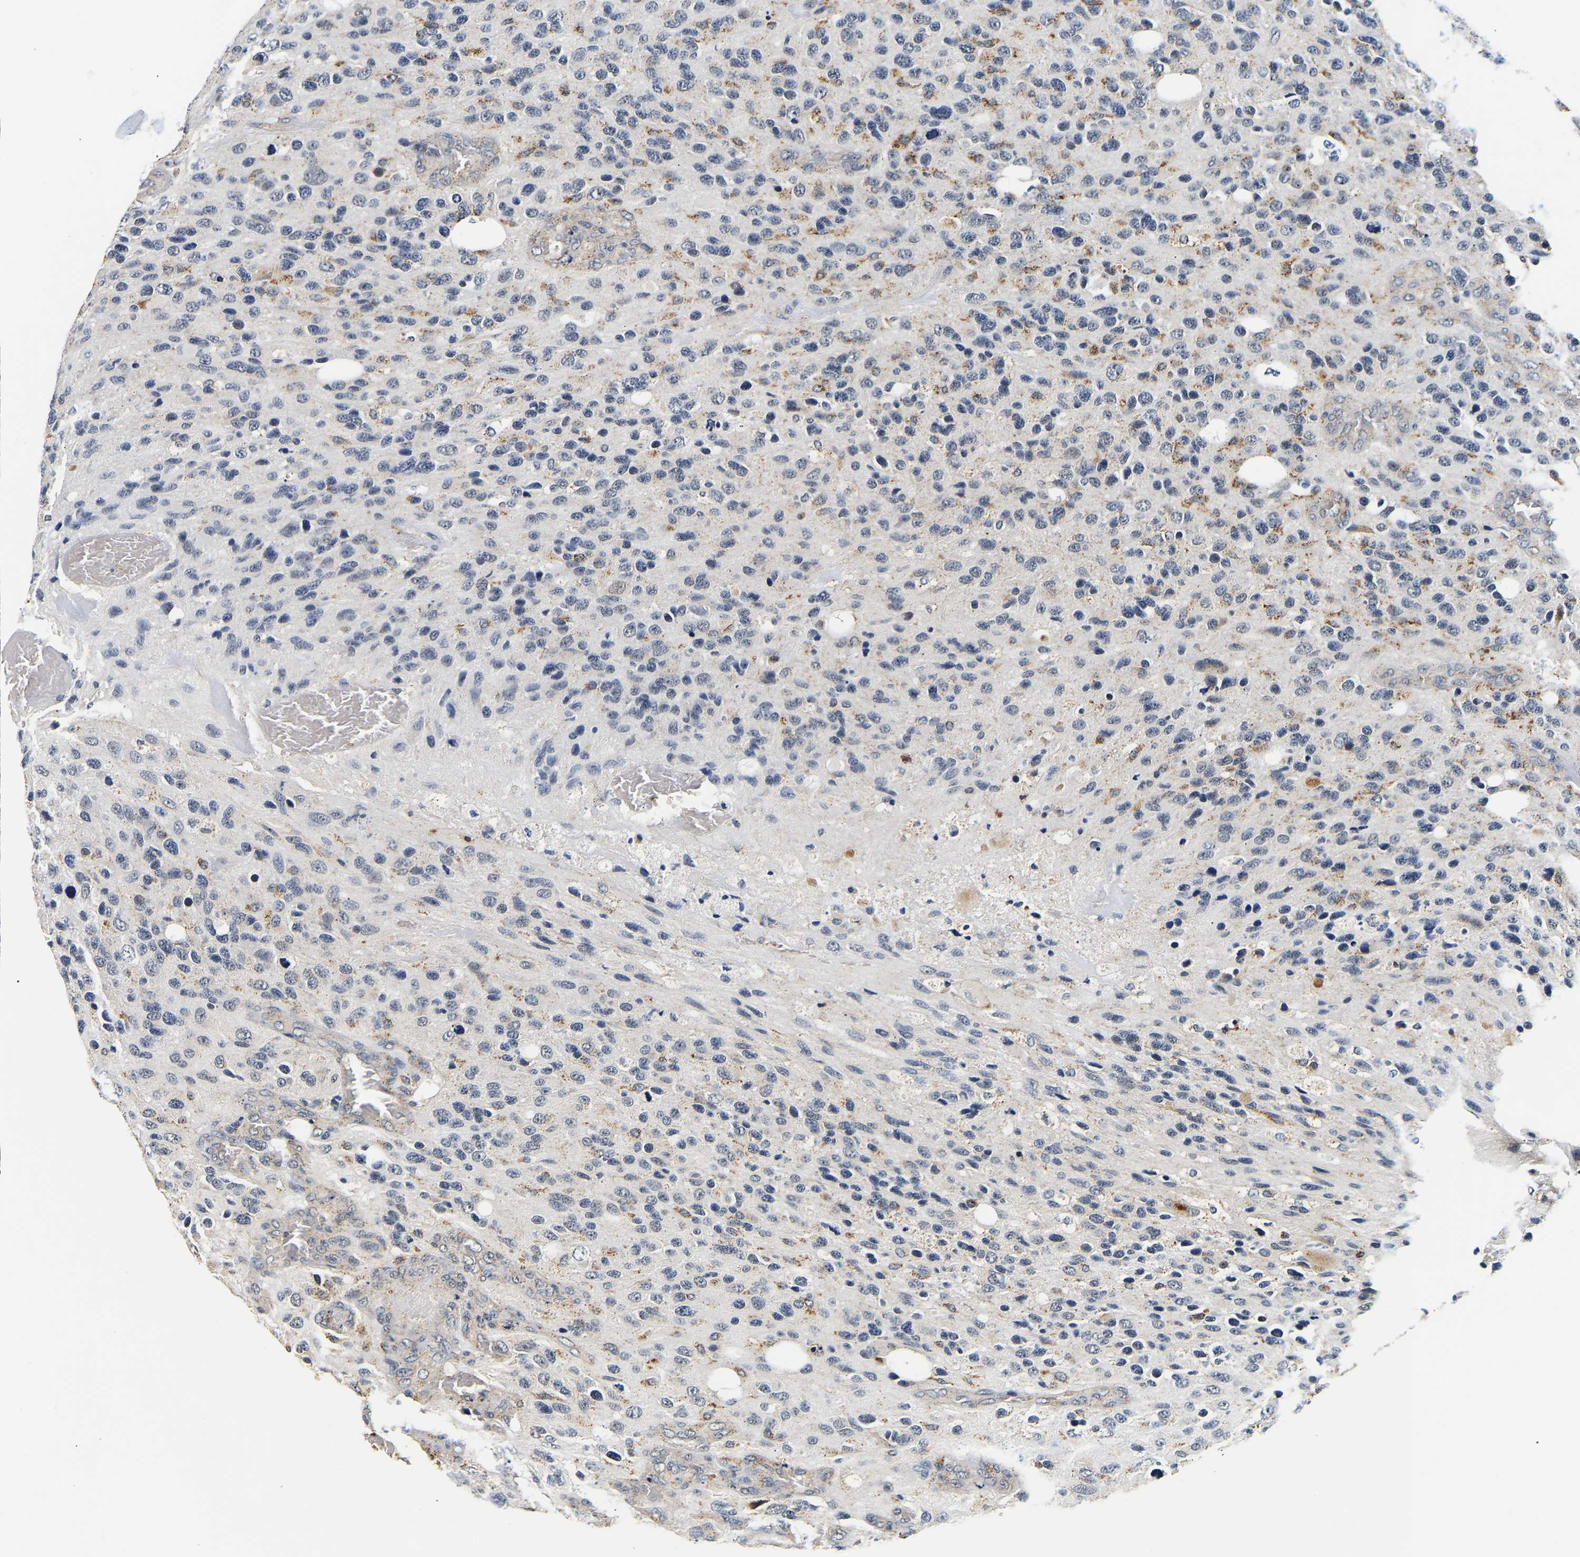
{"staining": {"intensity": "moderate", "quantity": "<25%", "location": "cytoplasmic/membranous"}, "tissue": "glioma", "cell_type": "Tumor cells", "image_type": "cancer", "snomed": [{"axis": "morphology", "description": "Glioma, malignant, High grade"}, {"axis": "topography", "description": "Brain"}], "caption": "This photomicrograph displays immunohistochemistry staining of glioma, with low moderate cytoplasmic/membranous staining in about <25% of tumor cells.", "gene": "SMU1", "patient": {"sex": "female", "age": 58}}